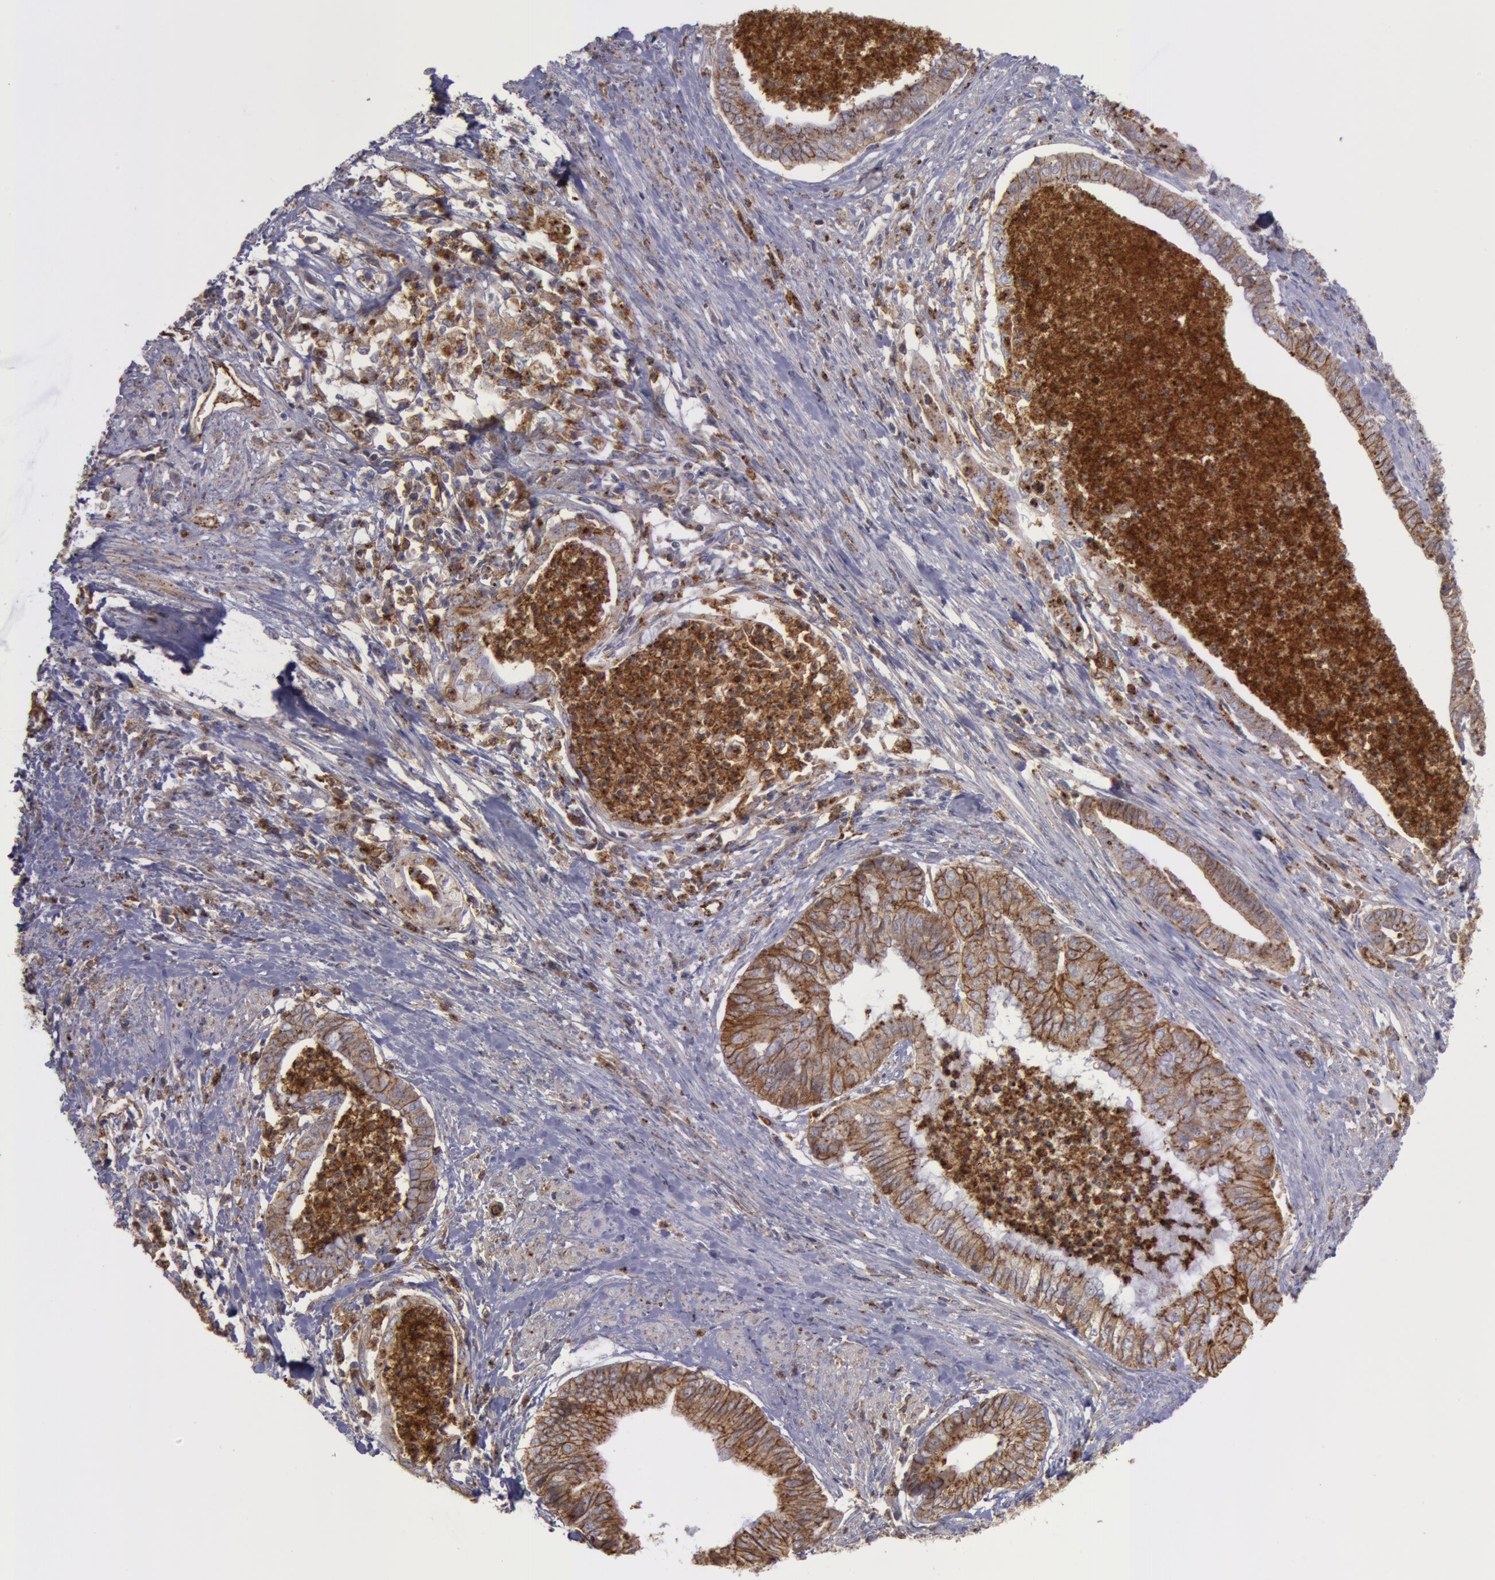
{"staining": {"intensity": "moderate", "quantity": ">75%", "location": "cytoplasmic/membranous"}, "tissue": "endometrial cancer", "cell_type": "Tumor cells", "image_type": "cancer", "snomed": [{"axis": "morphology", "description": "Necrosis, NOS"}, {"axis": "morphology", "description": "Adenocarcinoma, NOS"}, {"axis": "topography", "description": "Endometrium"}], "caption": "Immunohistochemistry (IHC) image of neoplastic tissue: endometrial adenocarcinoma stained using IHC displays medium levels of moderate protein expression localized specifically in the cytoplasmic/membranous of tumor cells, appearing as a cytoplasmic/membranous brown color.", "gene": "FLOT2", "patient": {"sex": "female", "age": 79}}